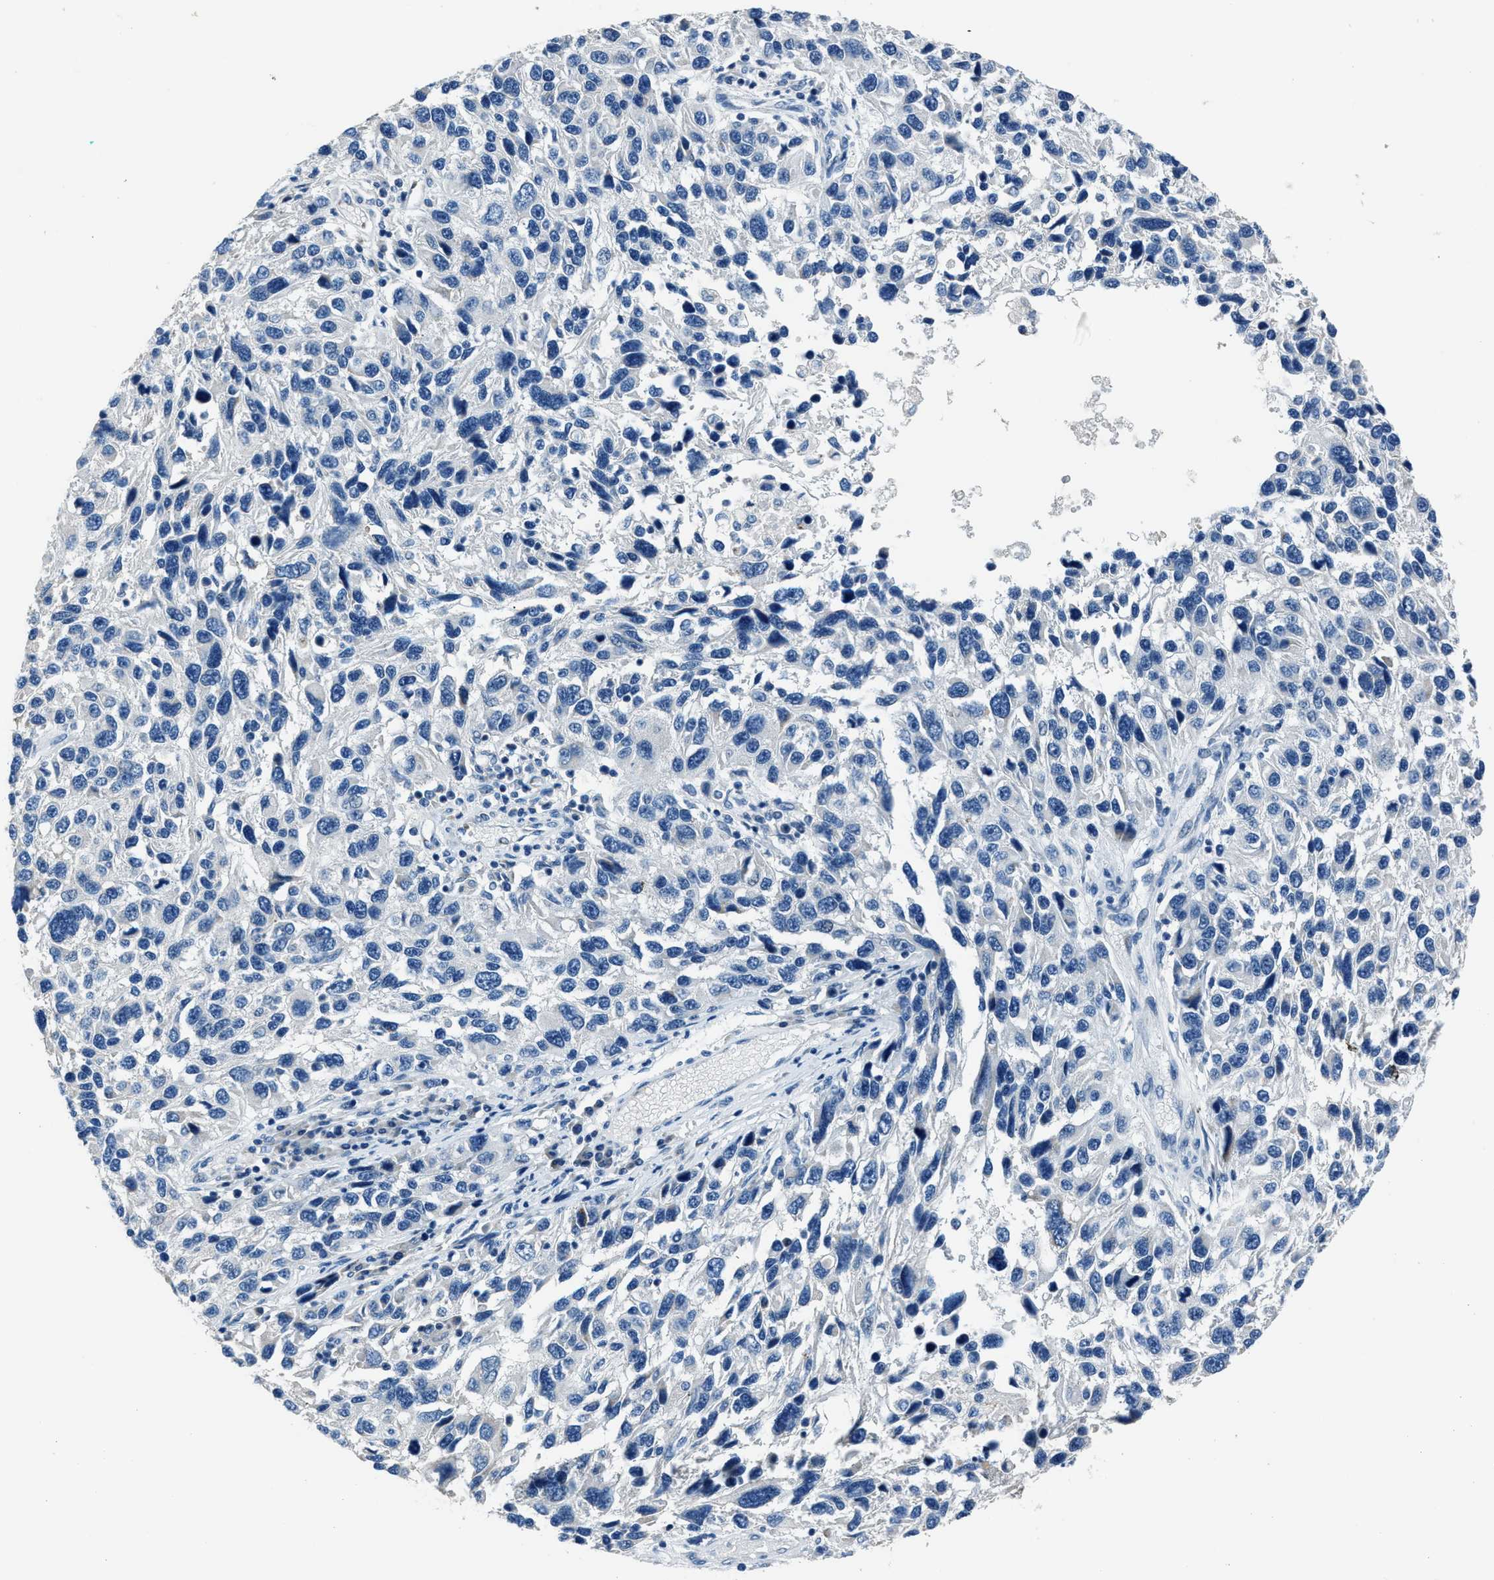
{"staining": {"intensity": "negative", "quantity": "none", "location": "none"}, "tissue": "melanoma", "cell_type": "Tumor cells", "image_type": "cancer", "snomed": [{"axis": "morphology", "description": "Malignant melanoma, NOS"}, {"axis": "topography", "description": "Skin"}], "caption": "A histopathology image of human malignant melanoma is negative for staining in tumor cells.", "gene": "ADAM2", "patient": {"sex": "male", "age": 53}}